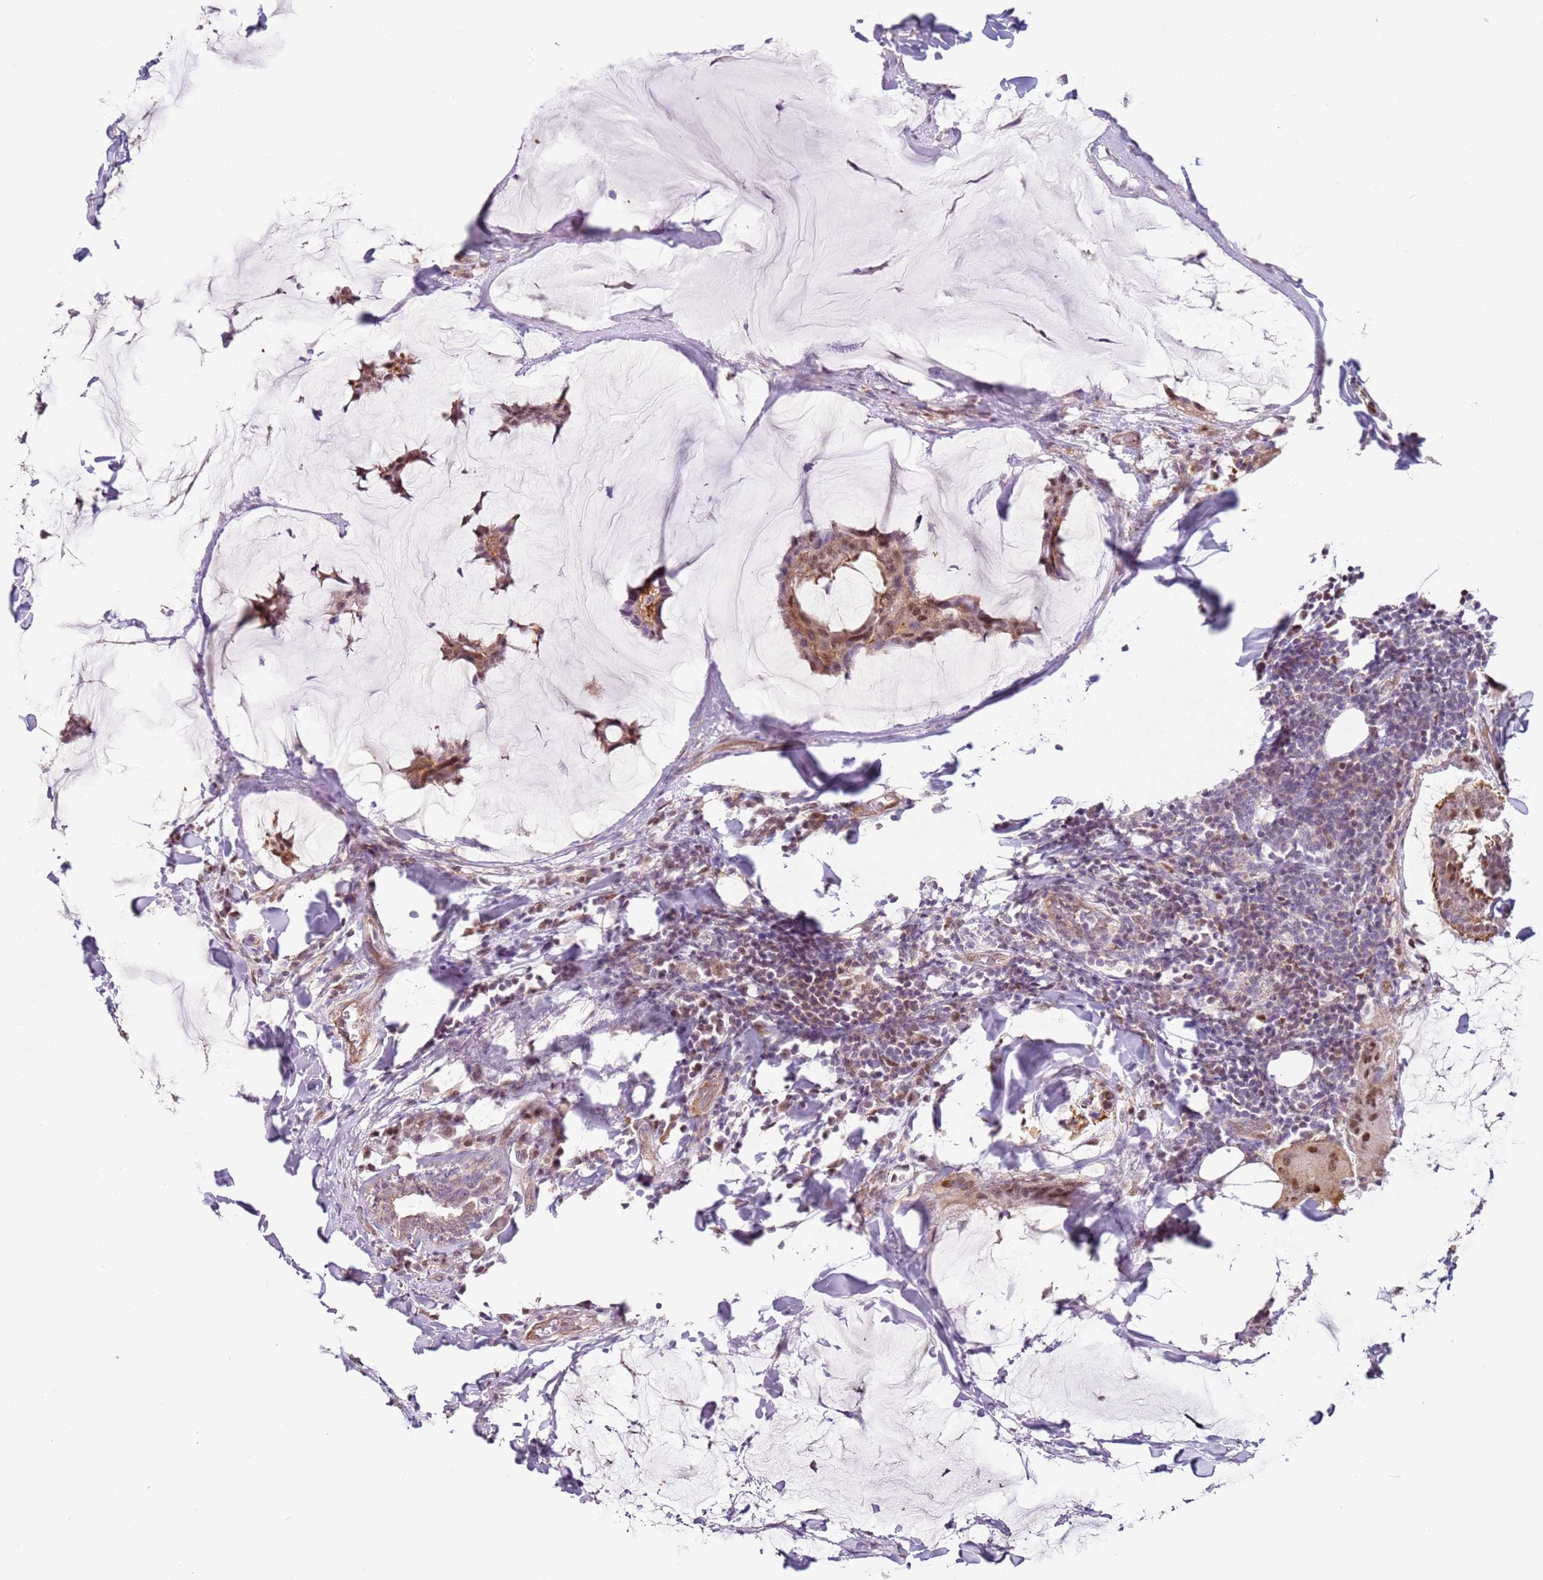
{"staining": {"intensity": "moderate", "quantity": "25%-75%", "location": "nuclear"}, "tissue": "breast cancer", "cell_type": "Tumor cells", "image_type": "cancer", "snomed": [{"axis": "morphology", "description": "Duct carcinoma"}, {"axis": "topography", "description": "Breast"}], "caption": "IHC staining of breast invasive ductal carcinoma, which reveals medium levels of moderate nuclear expression in approximately 25%-75% of tumor cells indicating moderate nuclear protein expression. The staining was performed using DAB (brown) for protein detection and nuclei were counterstained in hematoxylin (blue).", "gene": "PSMD4", "patient": {"sex": "female", "age": 93}}